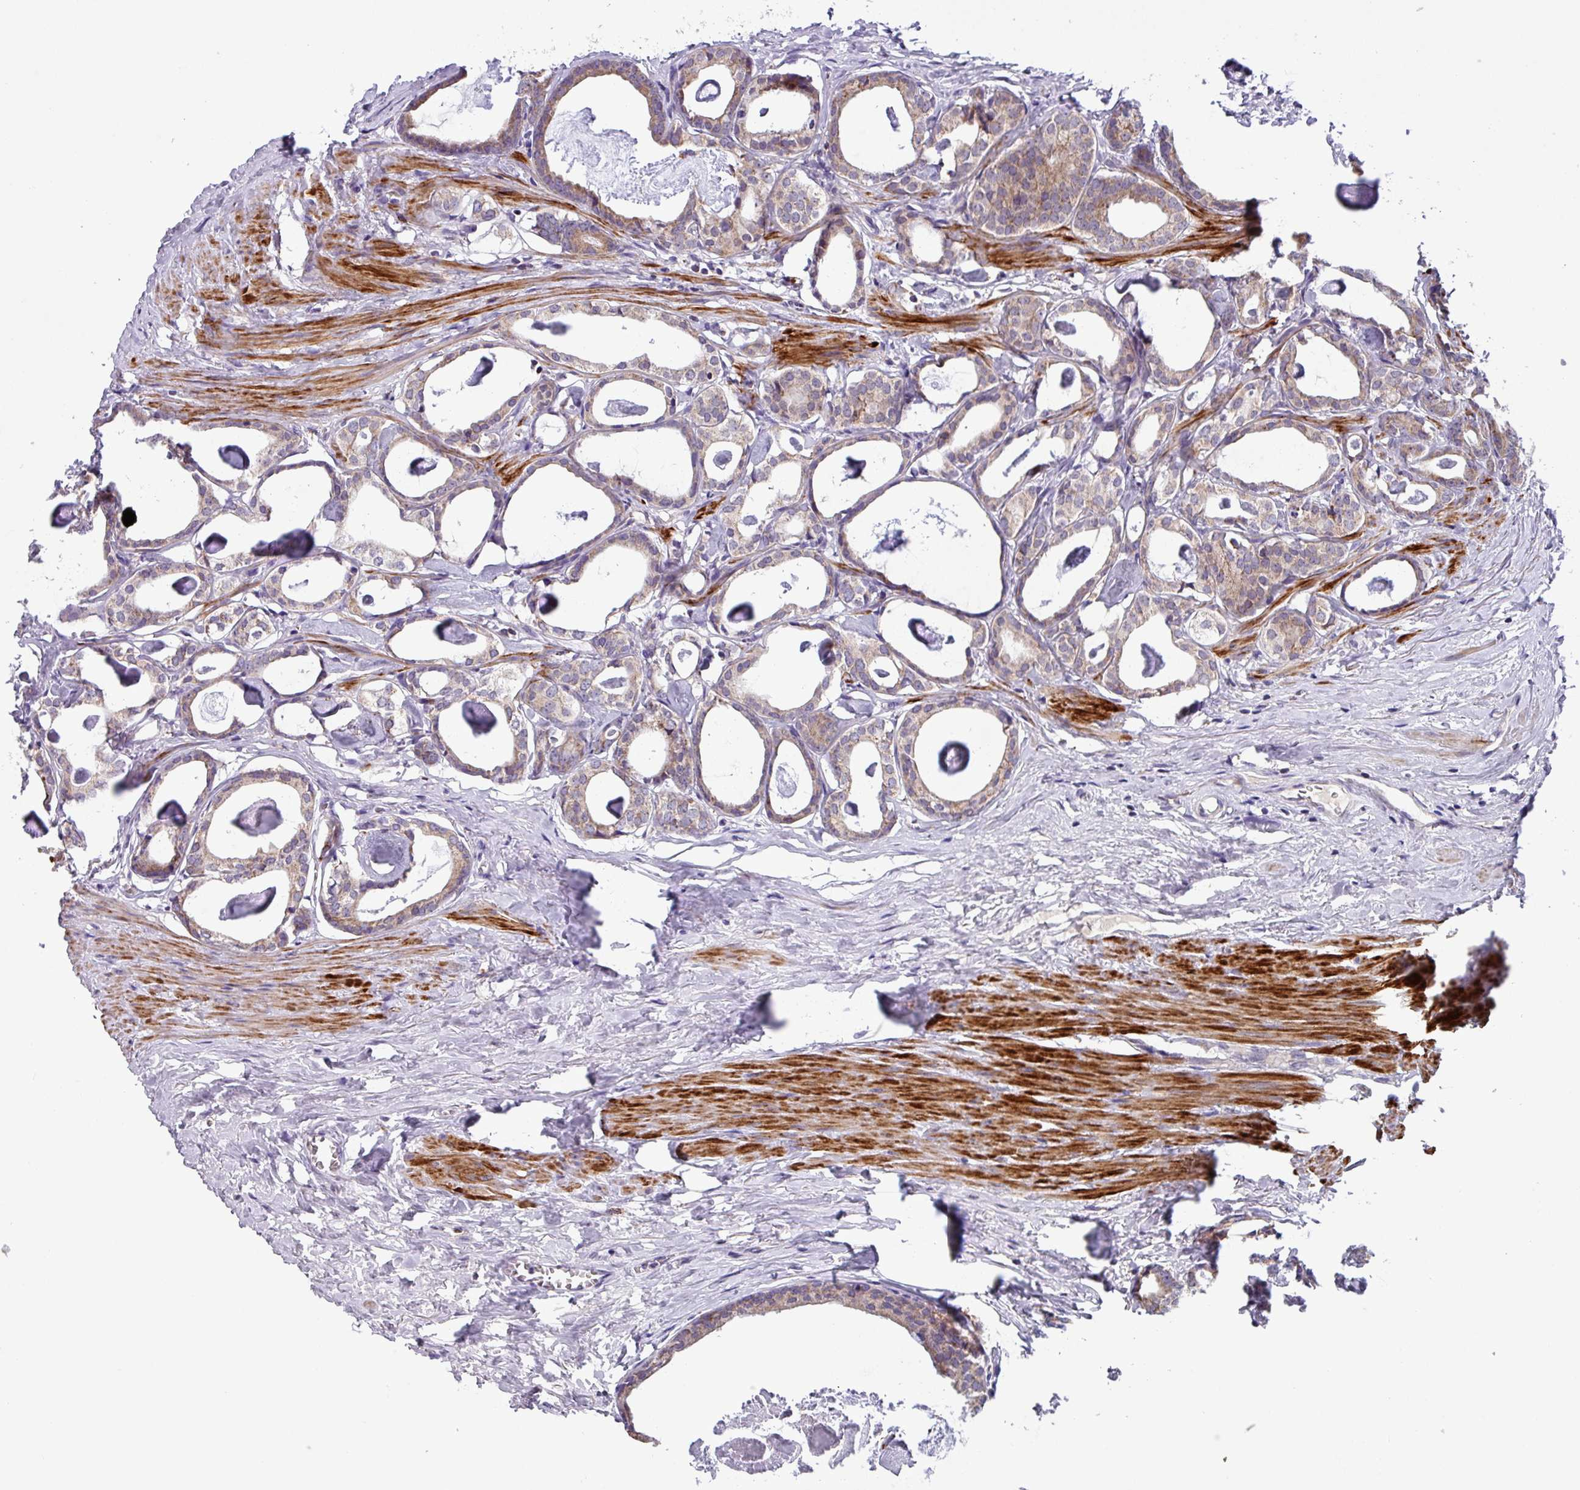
{"staining": {"intensity": "weak", "quantity": "<25%", "location": "cytoplasmic/membranous"}, "tissue": "prostate cancer", "cell_type": "Tumor cells", "image_type": "cancer", "snomed": [{"axis": "morphology", "description": "Adenocarcinoma, Low grade"}, {"axis": "topography", "description": "Prostate"}], "caption": "Immunohistochemistry (IHC) histopathology image of human prostate low-grade adenocarcinoma stained for a protein (brown), which displays no positivity in tumor cells. (Stains: DAB IHC with hematoxylin counter stain, Microscopy: brightfield microscopy at high magnification).", "gene": "AKIRIN1", "patient": {"sex": "male", "age": 71}}